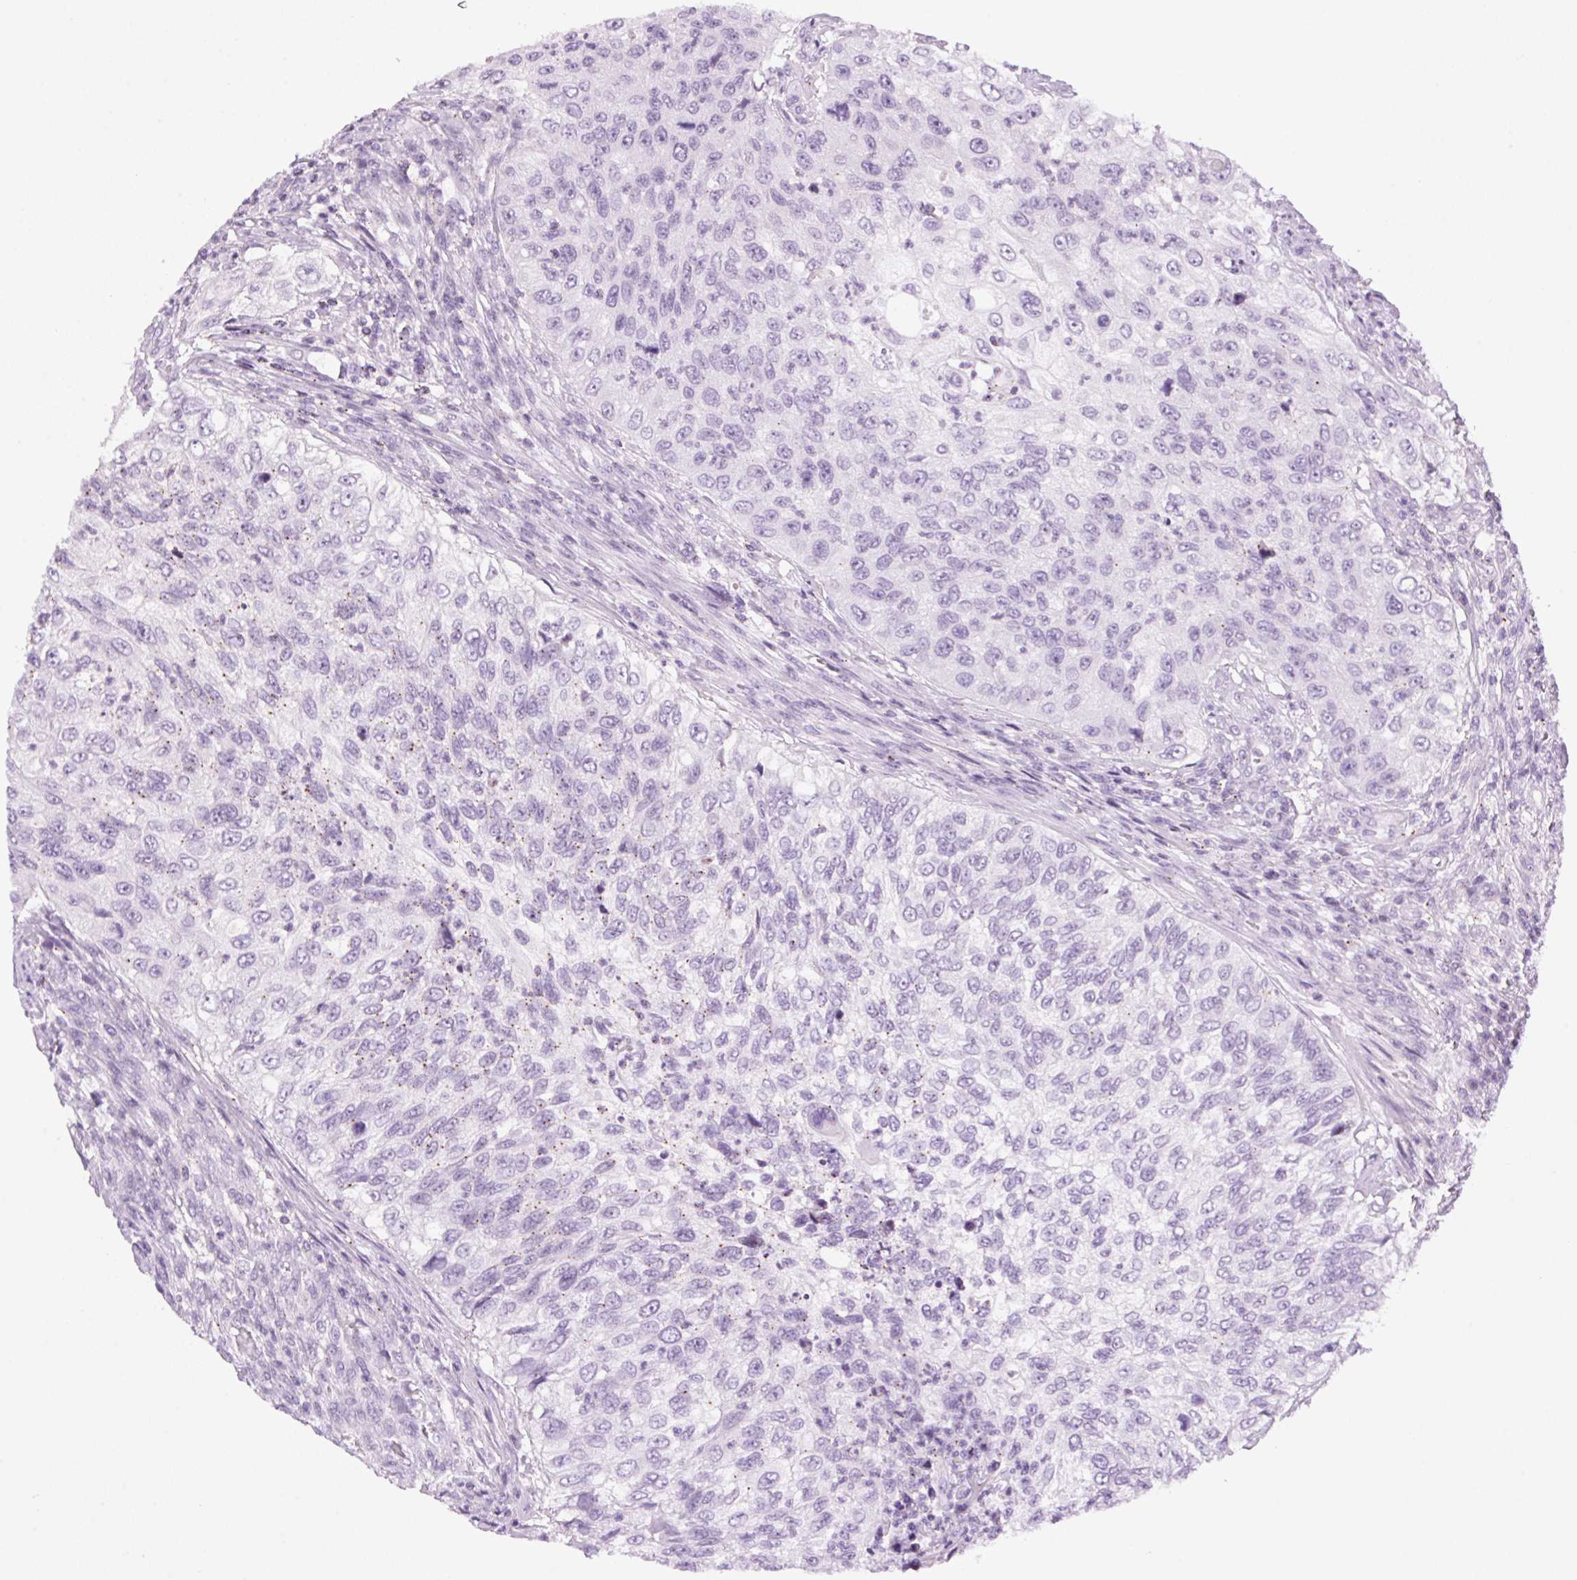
{"staining": {"intensity": "negative", "quantity": "none", "location": "none"}, "tissue": "urothelial cancer", "cell_type": "Tumor cells", "image_type": "cancer", "snomed": [{"axis": "morphology", "description": "Urothelial carcinoma, High grade"}, {"axis": "topography", "description": "Urinary bladder"}], "caption": "Immunohistochemical staining of high-grade urothelial carcinoma reveals no significant expression in tumor cells.", "gene": "TMEM88B", "patient": {"sex": "female", "age": 60}}